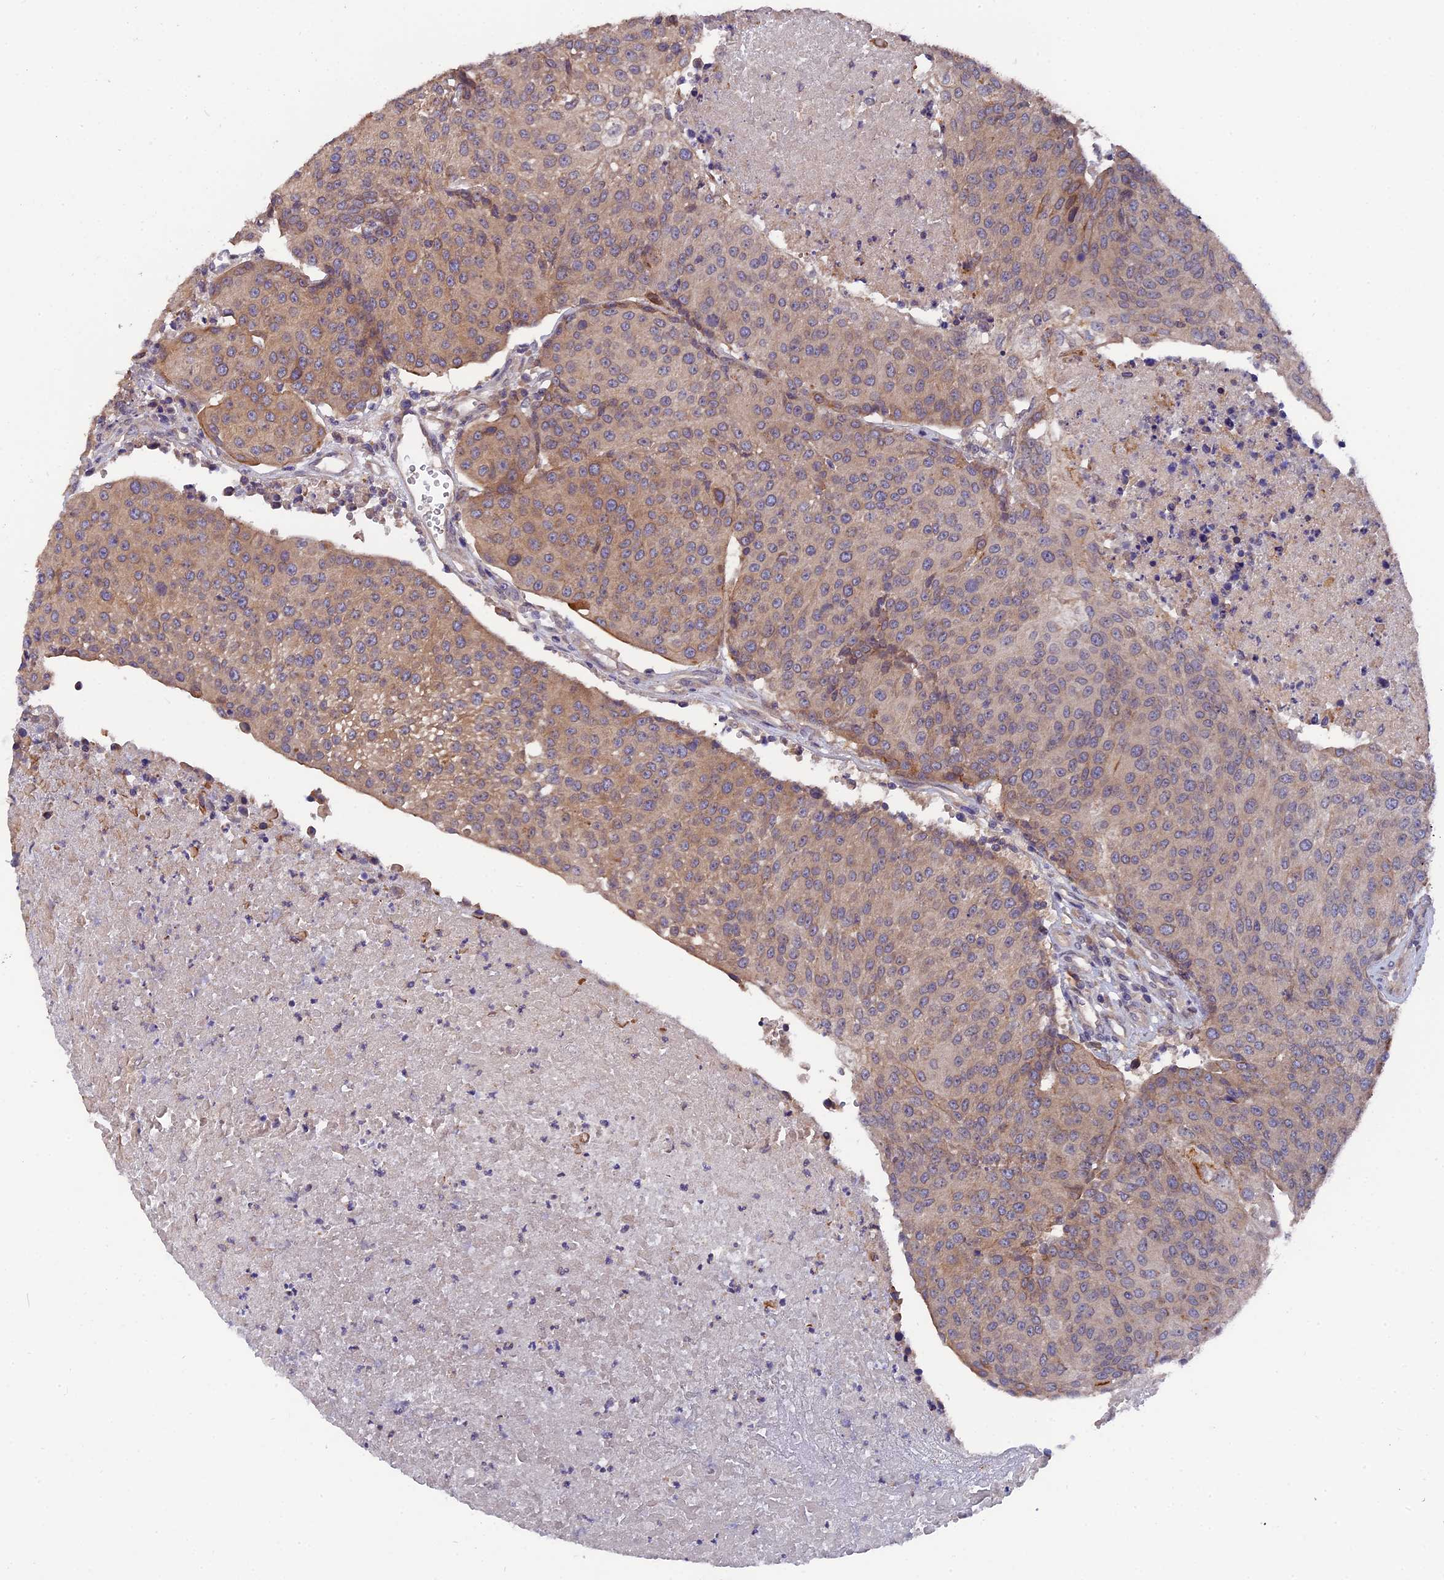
{"staining": {"intensity": "weak", "quantity": ">75%", "location": "cytoplasmic/membranous"}, "tissue": "urothelial cancer", "cell_type": "Tumor cells", "image_type": "cancer", "snomed": [{"axis": "morphology", "description": "Urothelial carcinoma, High grade"}, {"axis": "topography", "description": "Urinary bladder"}], "caption": "Weak cytoplasmic/membranous protein staining is present in approximately >75% of tumor cells in urothelial cancer. The staining was performed using DAB, with brown indicating positive protein expression. Nuclei are stained blue with hematoxylin.", "gene": "ZCCHC2", "patient": {"sex": "female", "age": 85}}